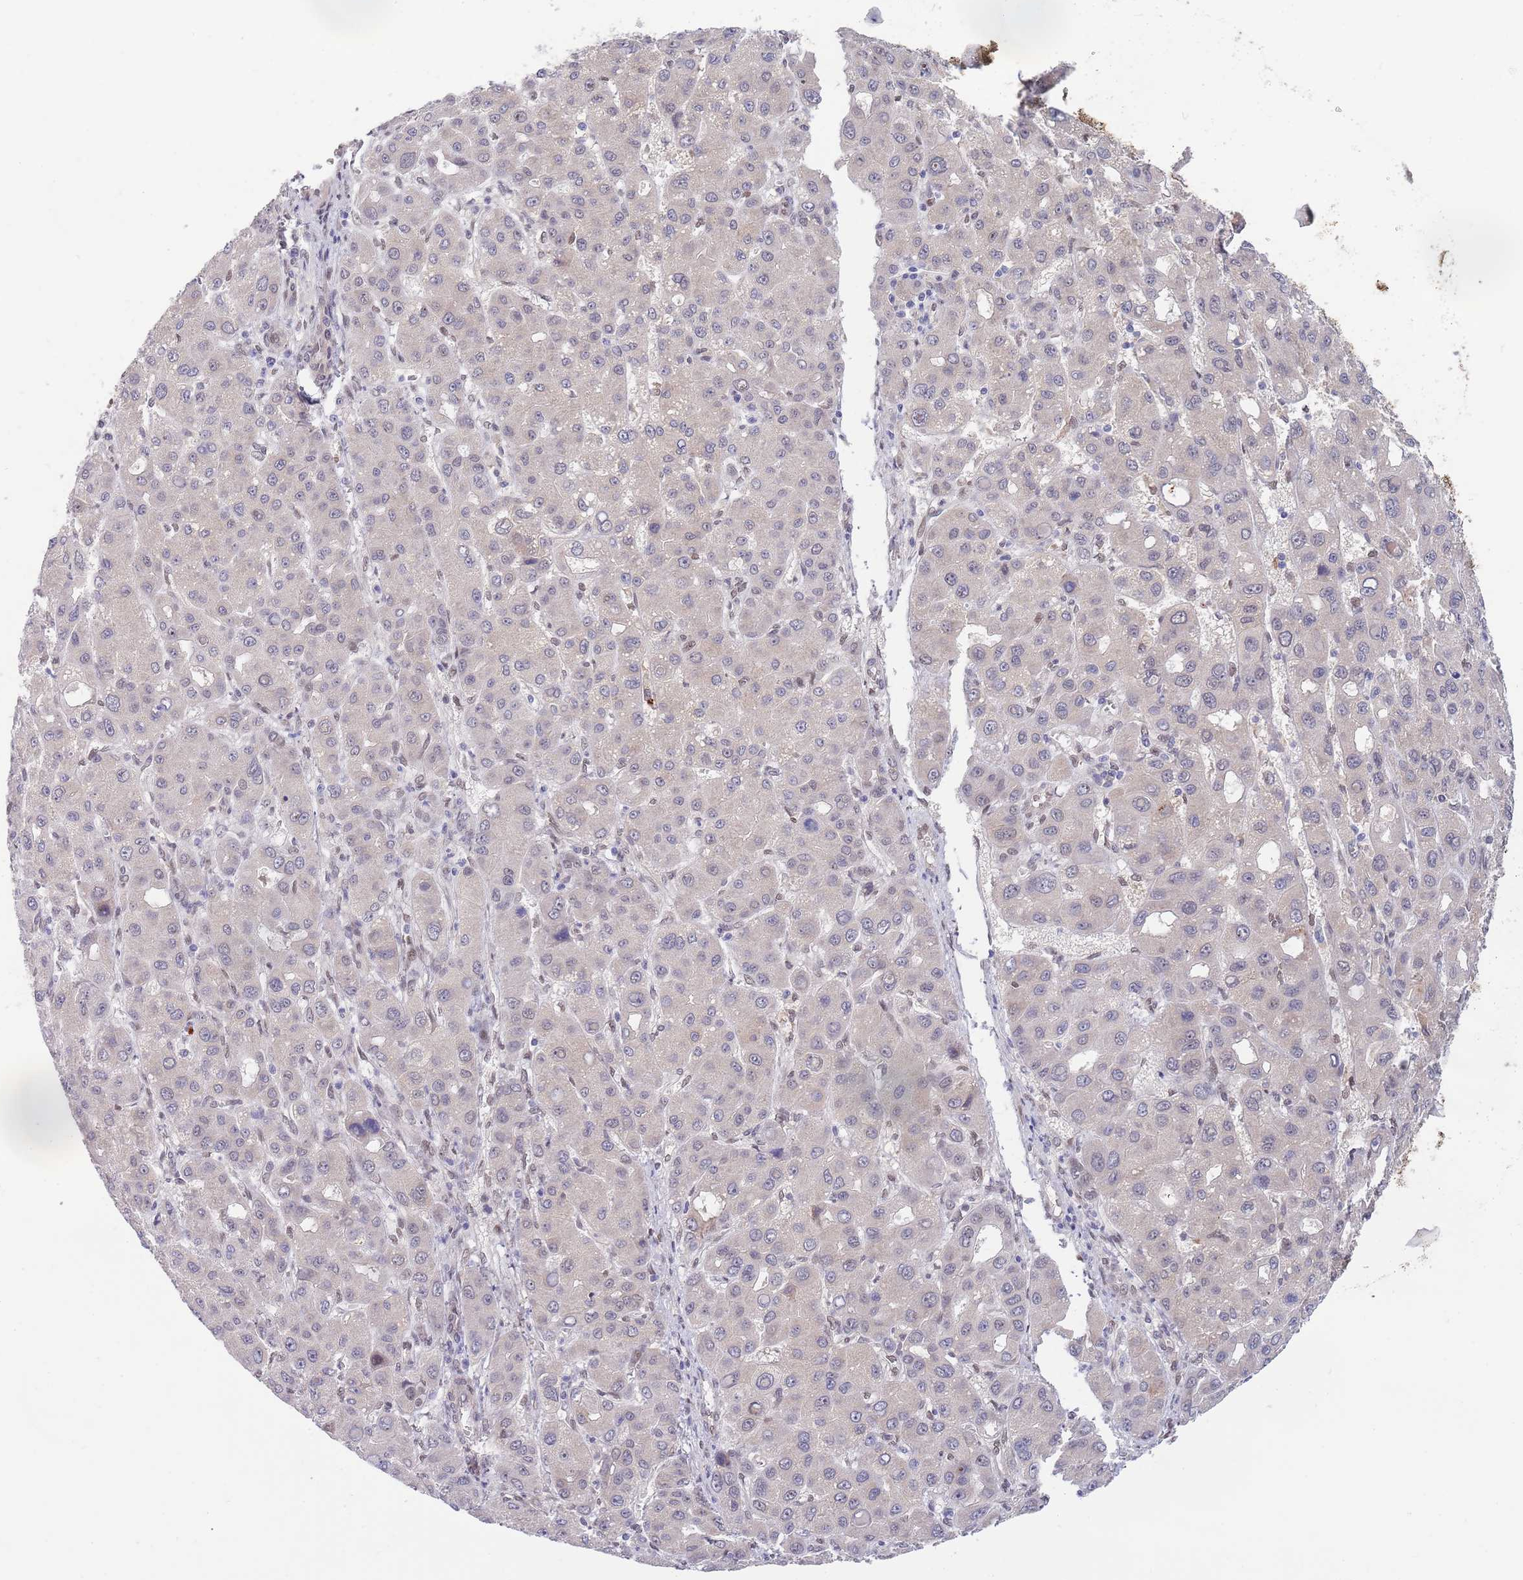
{"staining": {"intensity": "negative", "quantity": "none", "location": "none"}, "tissue": "liver cancer", "cell_type": "Tumor cells", "image_type": "cancer", "snomed": [{"axis": "morphology", "description": "Carcinoma, Hepatocellular, NOS"}, {"axis": "topography", "description": "Liver"}], "caption": "Tumor cells show no significant expression in hepatocellular carcinoma (liver).", "gene": "NLRP6", "patient": {"sex": "male", "age": 55}}